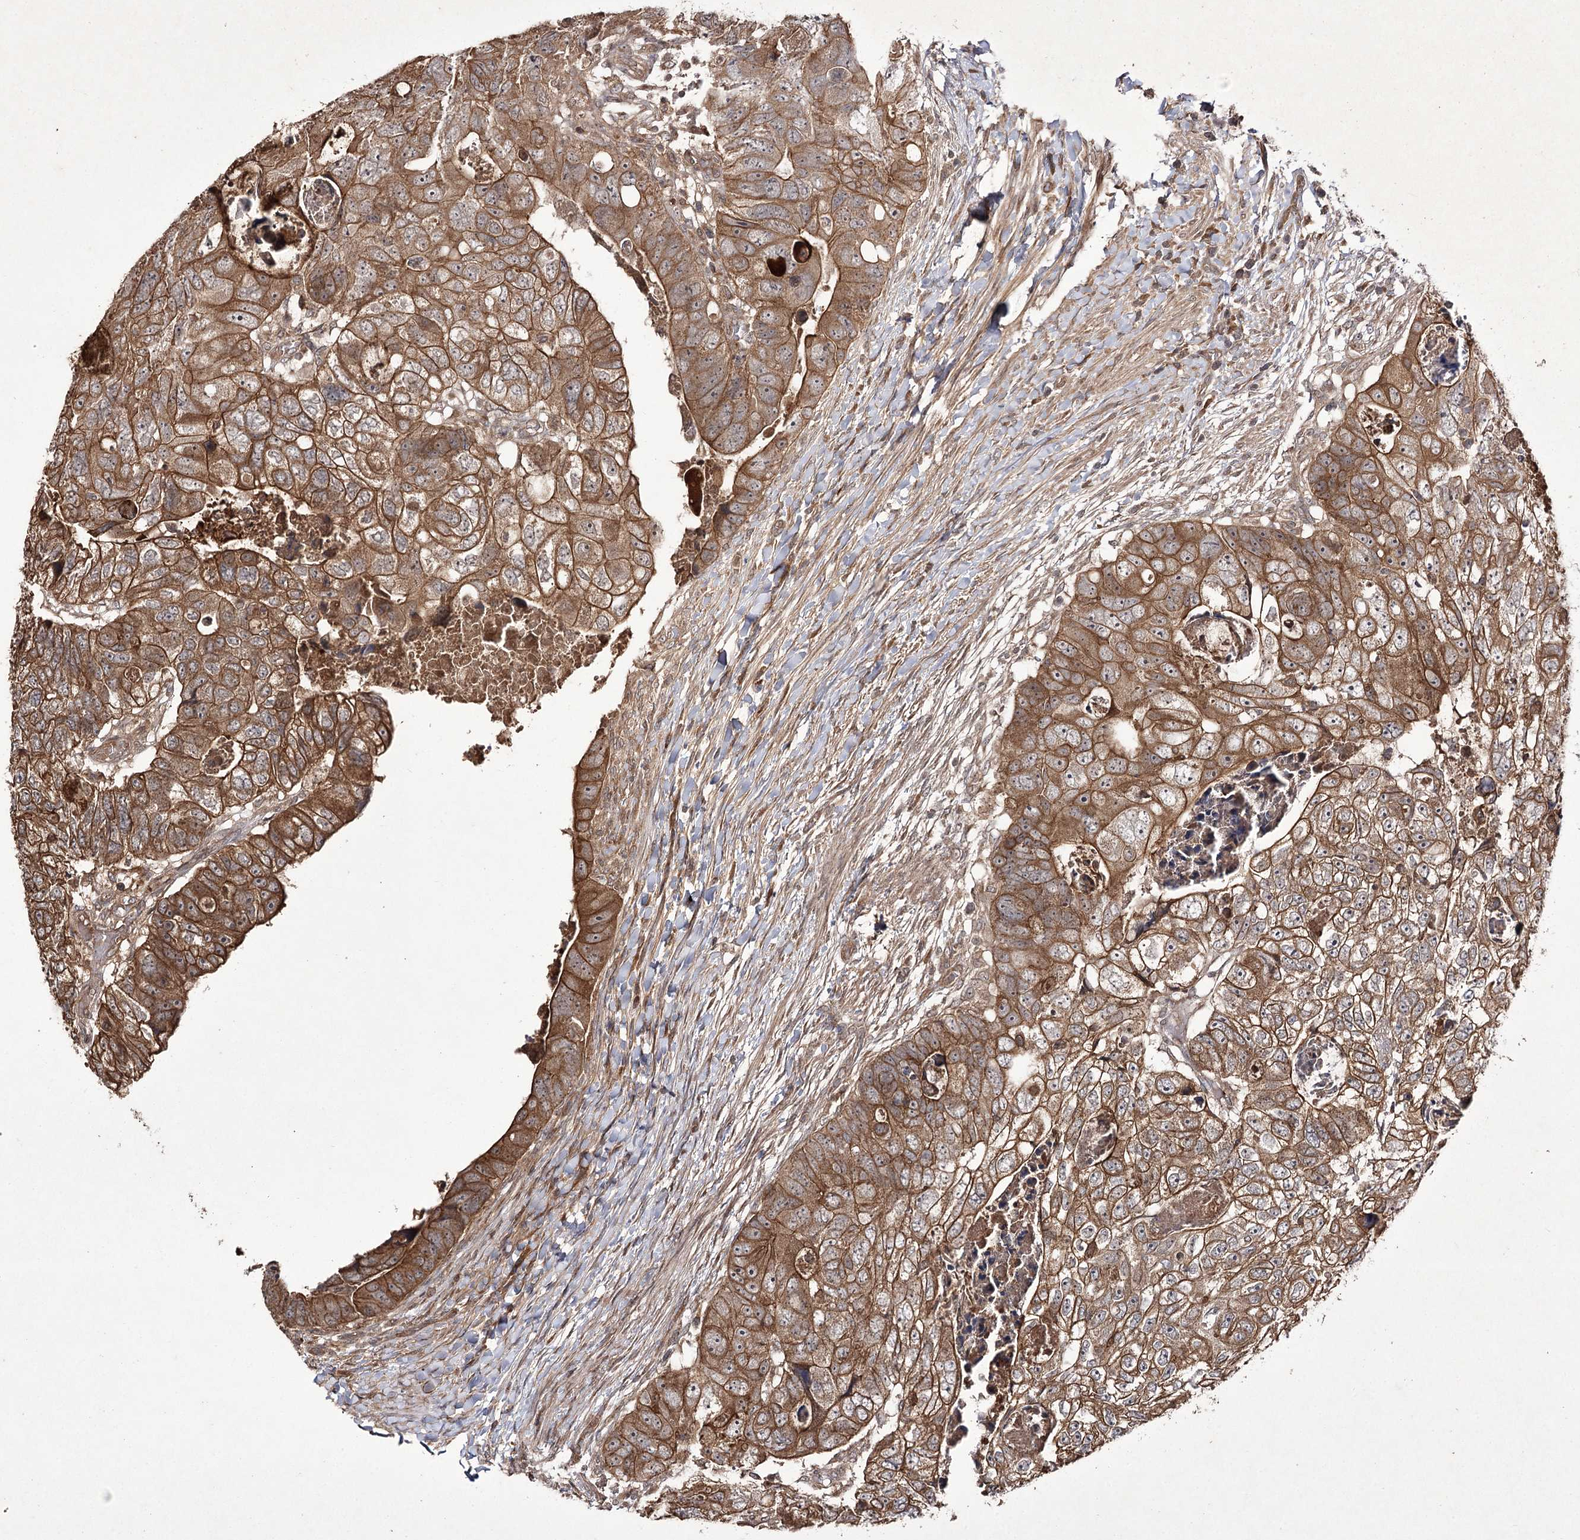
{"staining": {"intensity": "moderate", "quantity": ">75%", "location": "cytoplasmic/membranous"}, "tissue": "colorectal cancer", "cell_type": "Tumor cells", "image_type": "cancer", "snomed": [{"axis": "morphology", "description": "Adenocarcinoma, NOS"}, {"axis": "topography", "description": "Rectum"}], "caption": "Immunohistochemistry image of human colorectal cancer (adenocarcinoma) stained for a protein (brown), which demonstrates medium levels of moderate cytoplasmic/membranous staining in about >75% of tumor cells.", "gene": "FANCL", "patient": {"sex": "male", "age": 59}}